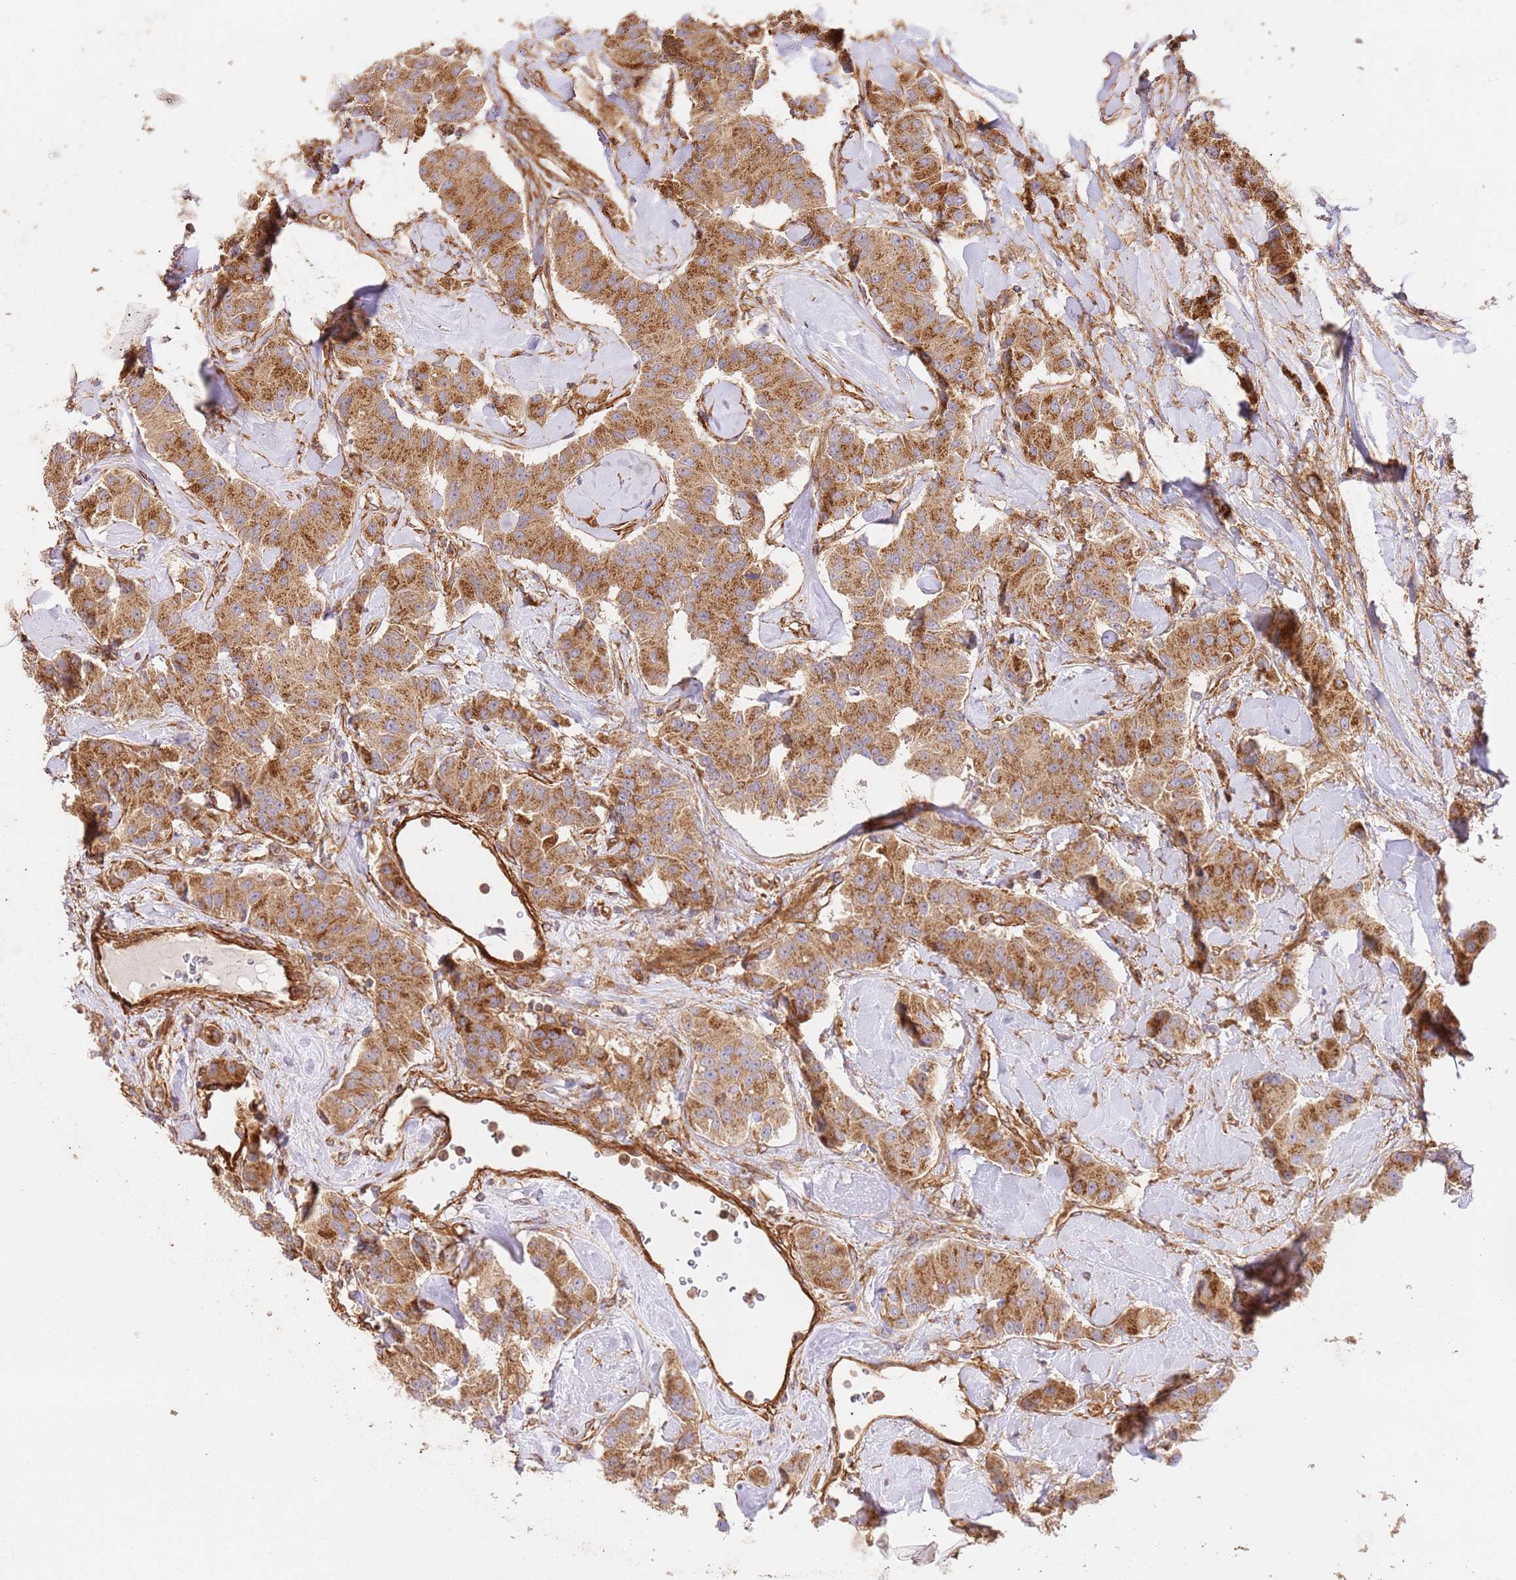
{"staining": {"intensity": "moderate", "quantity": ">75%", "location": "cytoplasmic/membranous"}, "tissue": "carcinoid", "cell_type": "Tumor cells", "image_type": "cancer", "snomed": [{"axis": "morphology", "description": "Carcinoid, malignant, NOS"}, {"axis": "topography", "description": "Pancreas"}], "caption": "Immunohistochemistry image of neoplastic tissue: human carcinoid (malignant) stained using IHC displays medium levels of moderate protein expression localized specifically in the cytoplasmic/membranous of tumor cells, appearing as a cytoplasmic/membranous brown color.", "gene": "ZBTB39", "patient": {"sex": "male", "age": 41}}